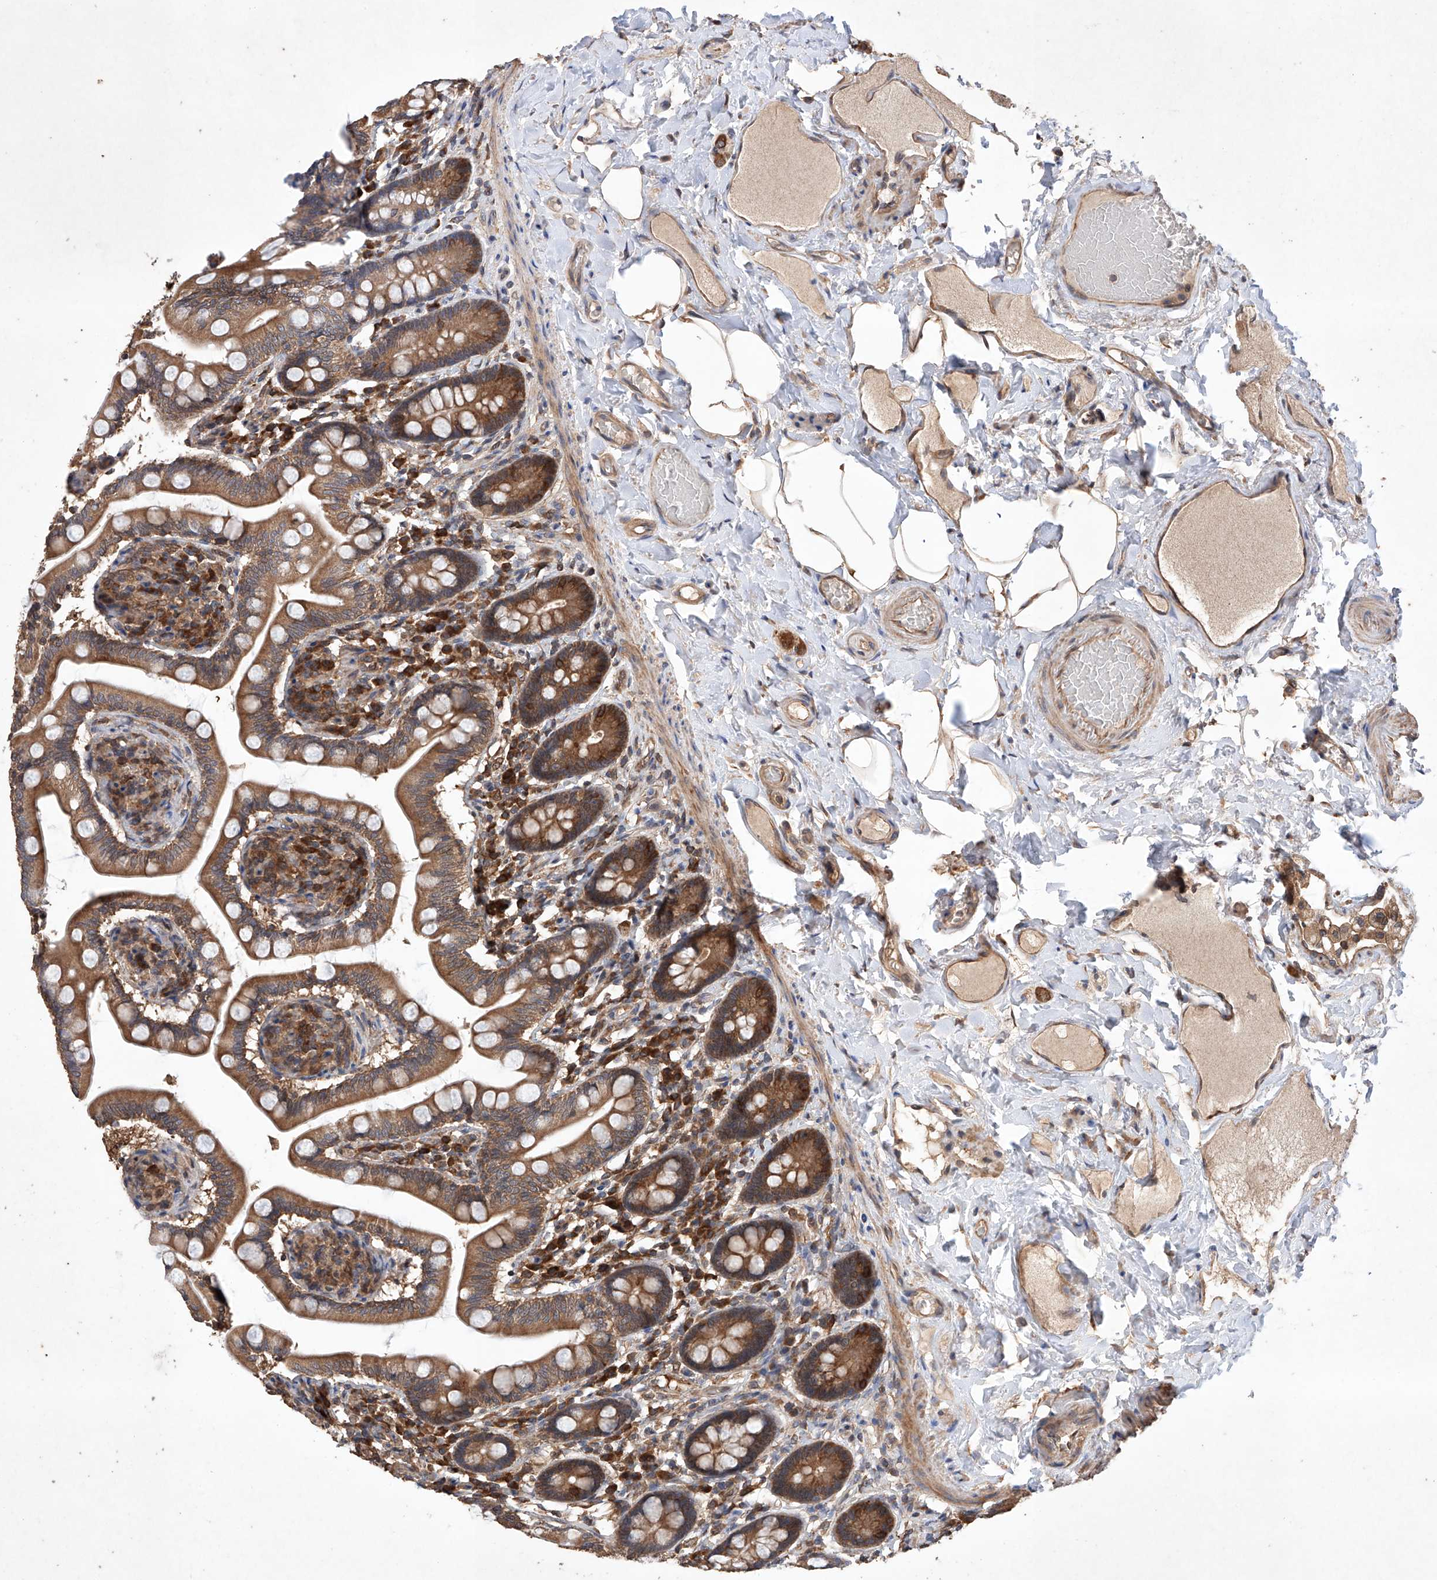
{"staining": {"intensity": "moderate", "quantity": ">75%", "location": "cytoplasmic/membranous"}, "tissue": "small intestine", "cell_type": "Glandular cells", "image_type": "normal", "snomed": [{"axis": "morphology", "description": "Normal tissue, NOS"}, {"axis": "topography", "description": "Small intestine"}], "caption": "Glandular cells display moderate cytoplasmic/membranous positivity in about >75% of cells in normal small intestine. (Brightfield microscopy of DAB IHC at high magnification).", "gene": "LURAP1", "patient": {"sex": "female", "age": 64}}